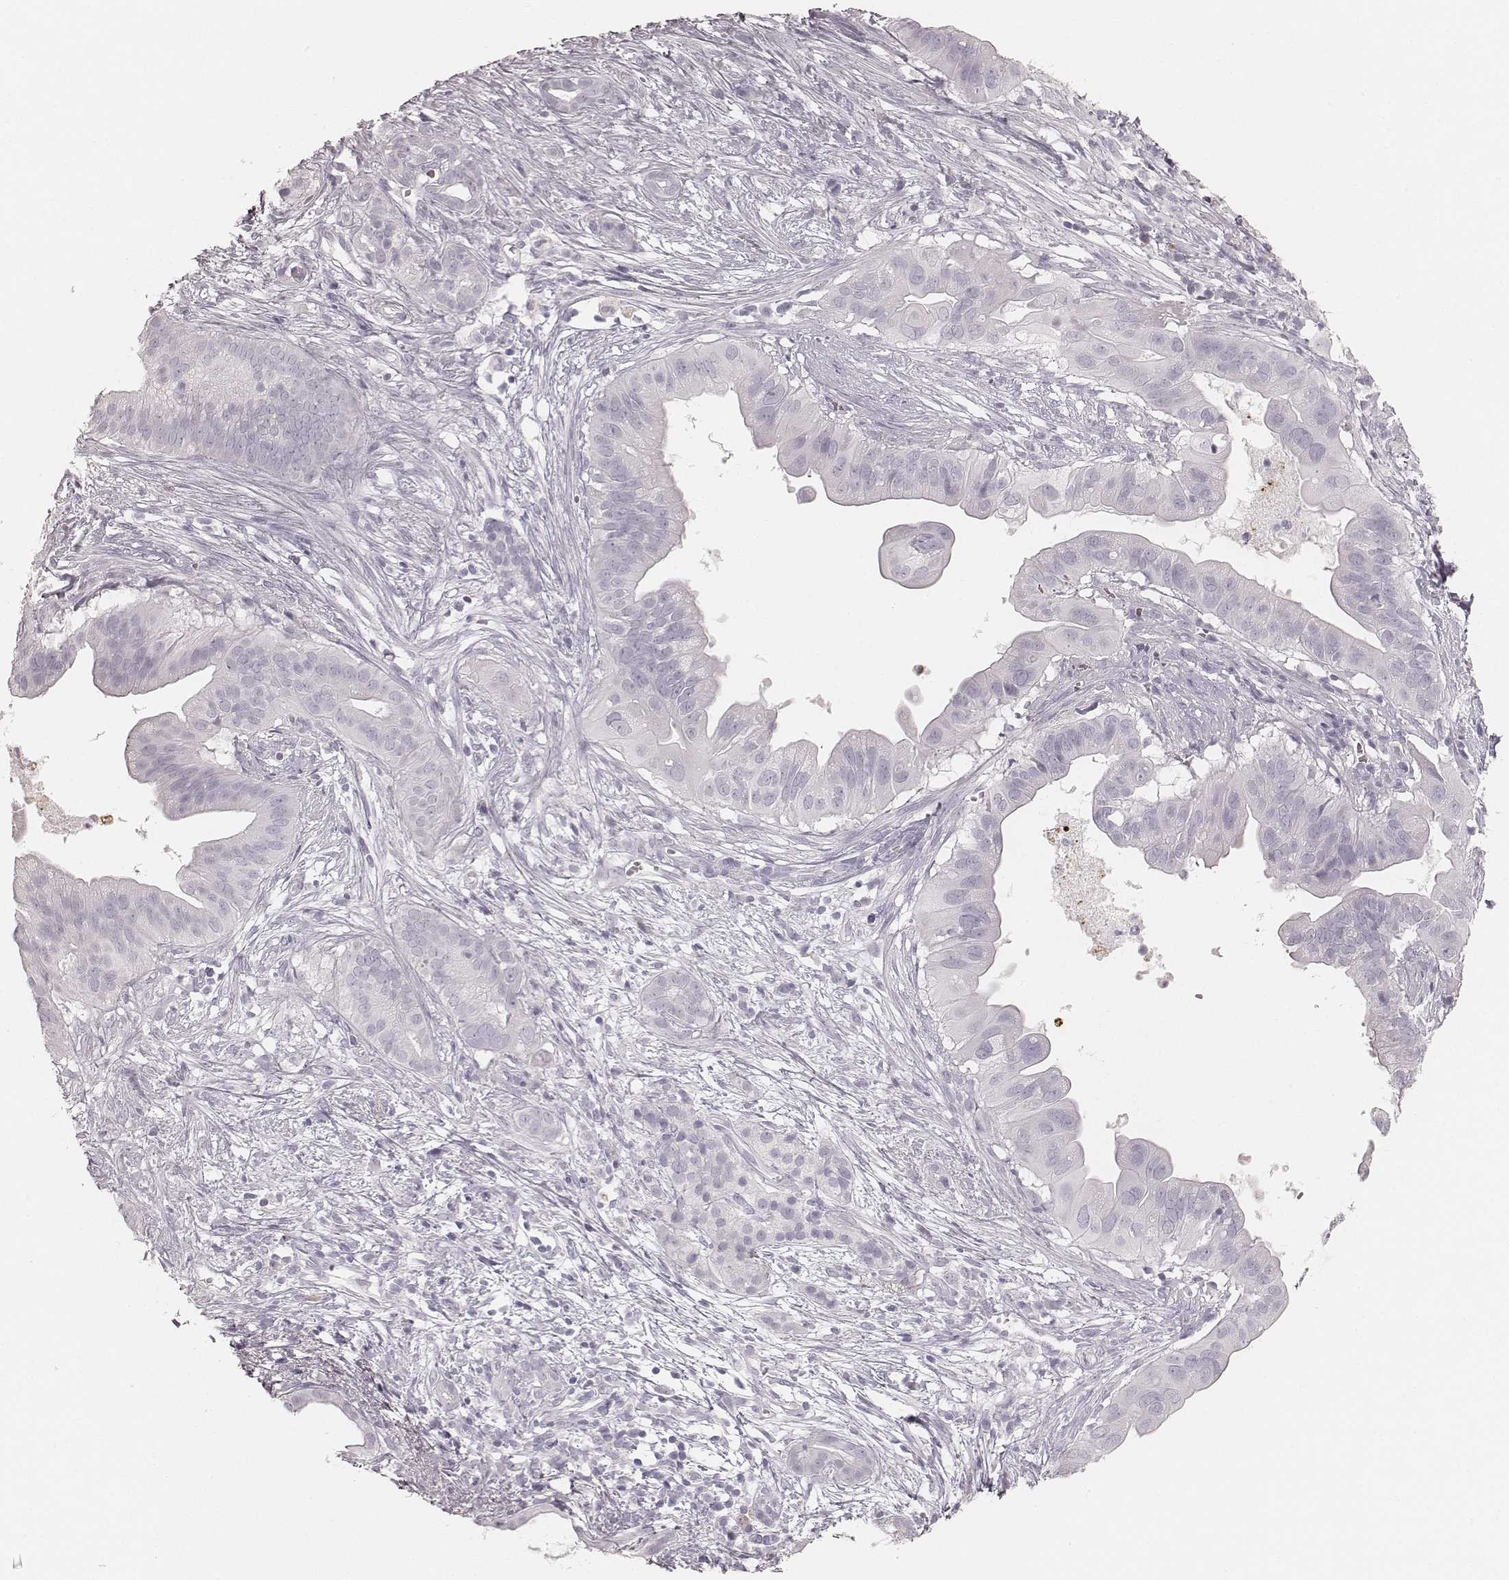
{"staining": {"intensity": "negative", "quantity": "none", "location": "none"}, "tissue": "pancreatic cancer", "cell_type": "Tumor cells", "image_type": "cancer", "snomed": [{"axis": "morphology", "description": "Adenocarcinoma, NOS"}, {"axis": "topography", "description": "Pancreas"}], "caption": "An image of pancreatic cancer (adenocarcinoma) stained for a protein exhibits no brown staining in tumor cells.", "gene": "KRT82", "patient": {"sex": "male", "age": 61}}